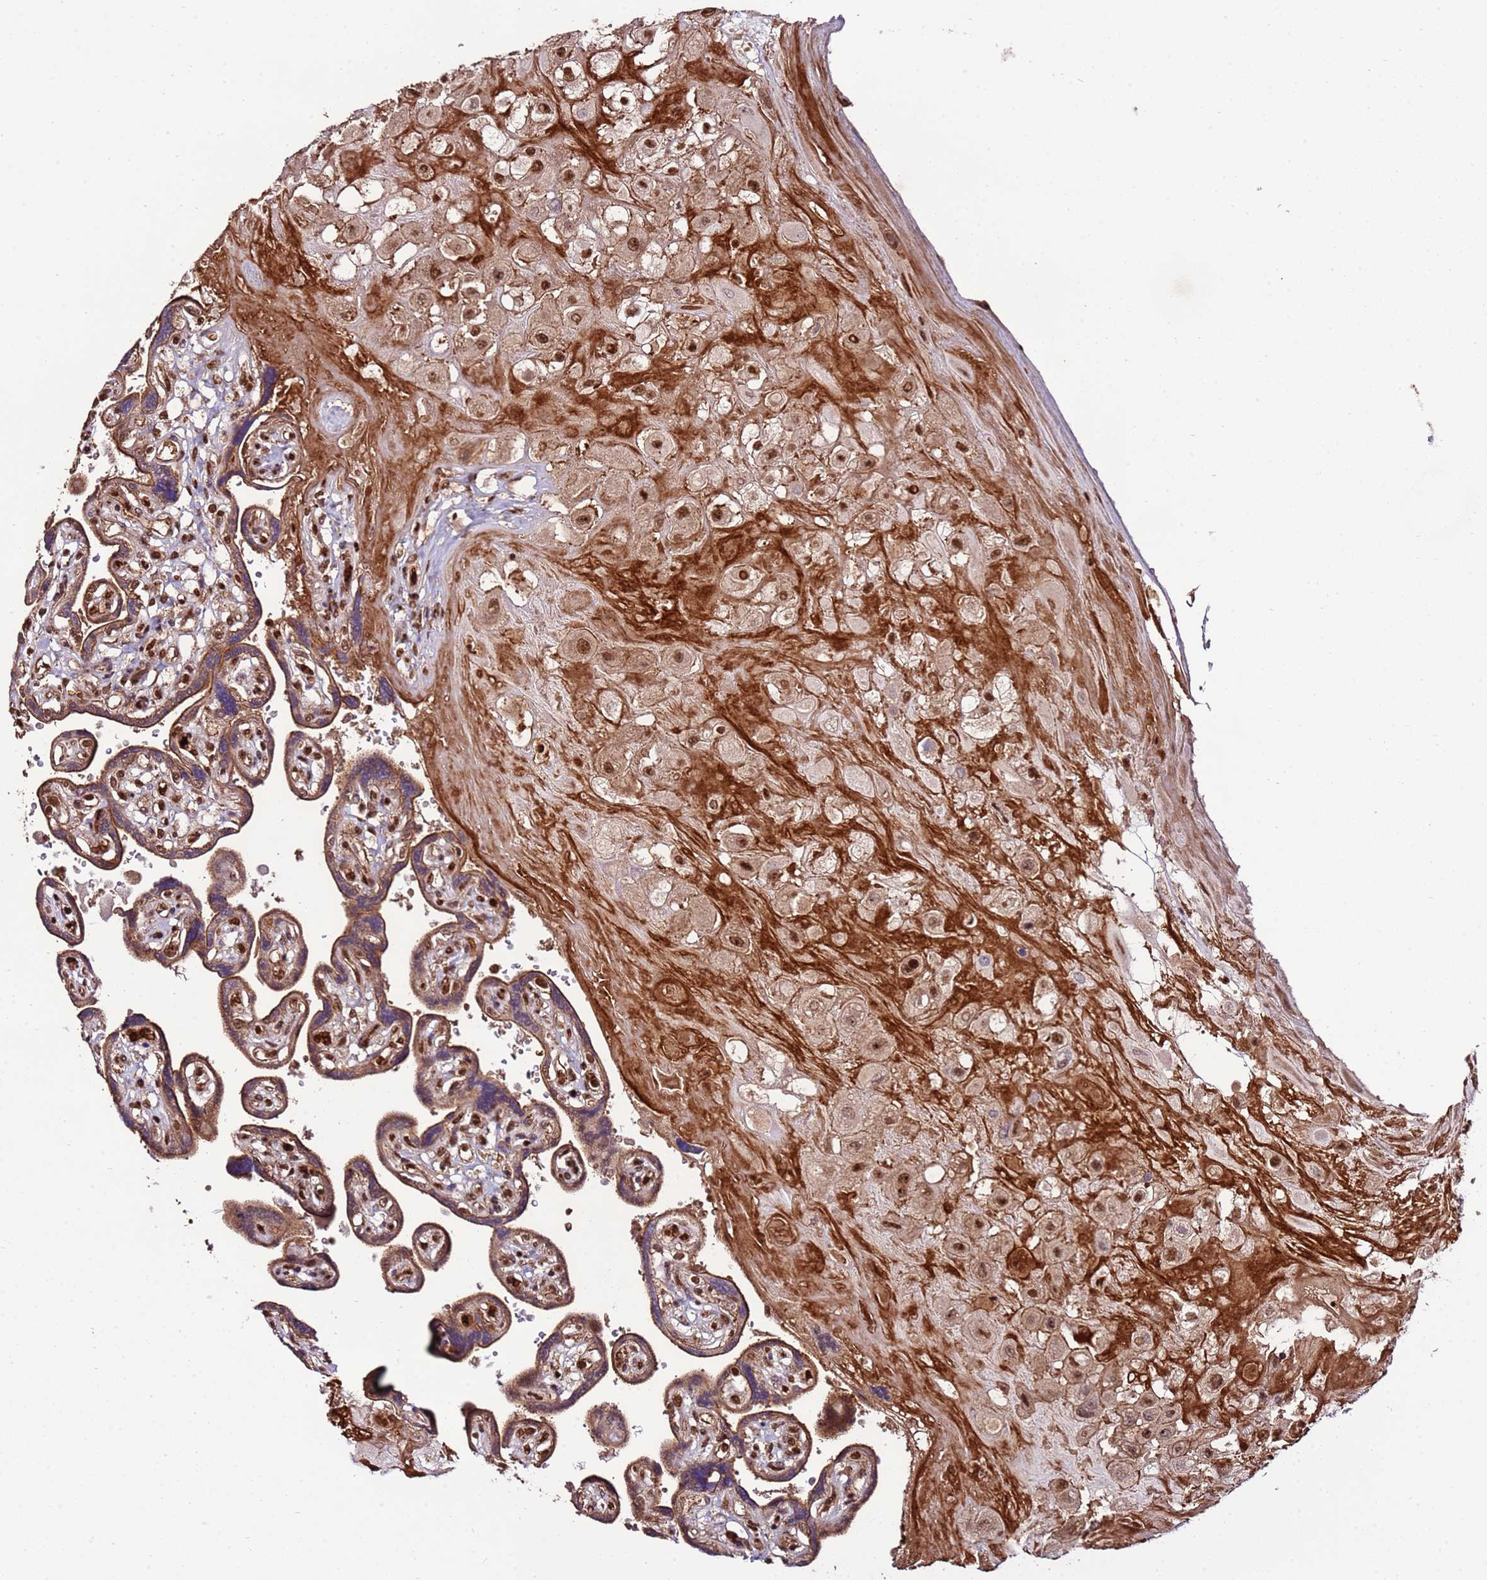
{"staining": {"intensity": "moderate", "quantity": ">75%", "location": "nuclear"}, "tissue": "placenta", "cell_type": "Decidual cells", "image_type": "normal", "snomed": [{"axis": "morphology", "description": "Normal tissue, NOS"}, {"axis": "topography", "description": "Placenta"}], "caption": "Protein expression analysis of benign placenta exhibits moderate nuclear staining in approximately >75% of decidual cells. The staining was performed using DAB (3,3'-diaminobenzidine) to visualize the protein expression in brown, while the nuclei were stained in blue with hematoxylin (Magnification: 20x).", "gene": "ZBTB12", "patient": {"sex": "female", "age": 32}}